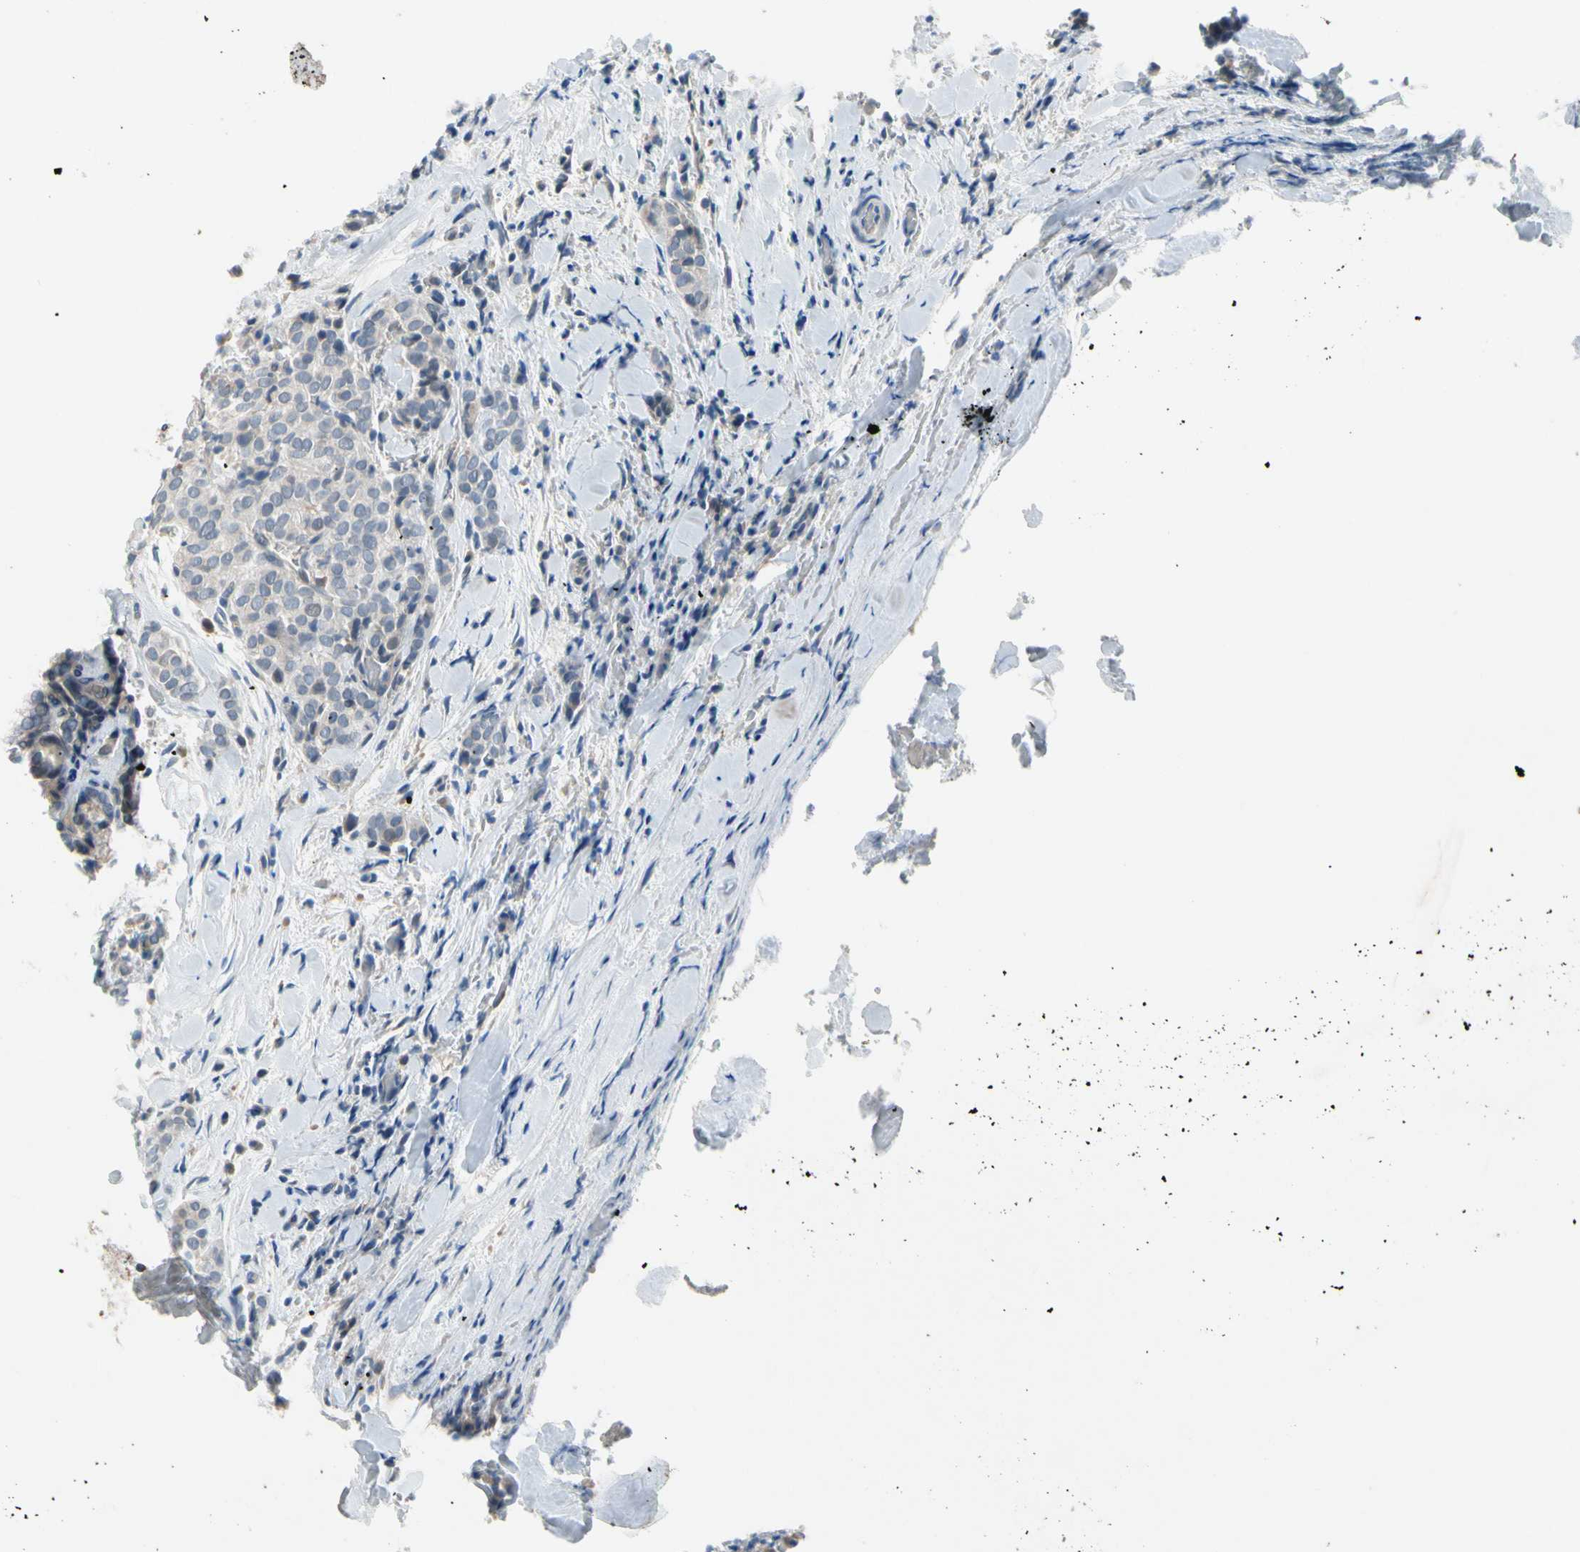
{"staining": {"intensity": "weak", "quantity": "<25%", "location": "cytoplasmic/membranous"}, "tissue": "thyroid cancer", "cell_type": "Tumor cells", "image_type": "cancer", "snomed": [{"axis": "morphology", "description": "Normal tissue, NOS"}, {"axis": "morphology", "description": "Papillary adenocarcinoma, NOS"}, {"axis": "topography", "description": "Thyroid gland"}], "caption": "The photomicrograph reveals no staining of tumor cells in thyroid papillary adenocarcinoma.", "gene": "CNDP1", "patient": {"sex": "female", "age": 30}}